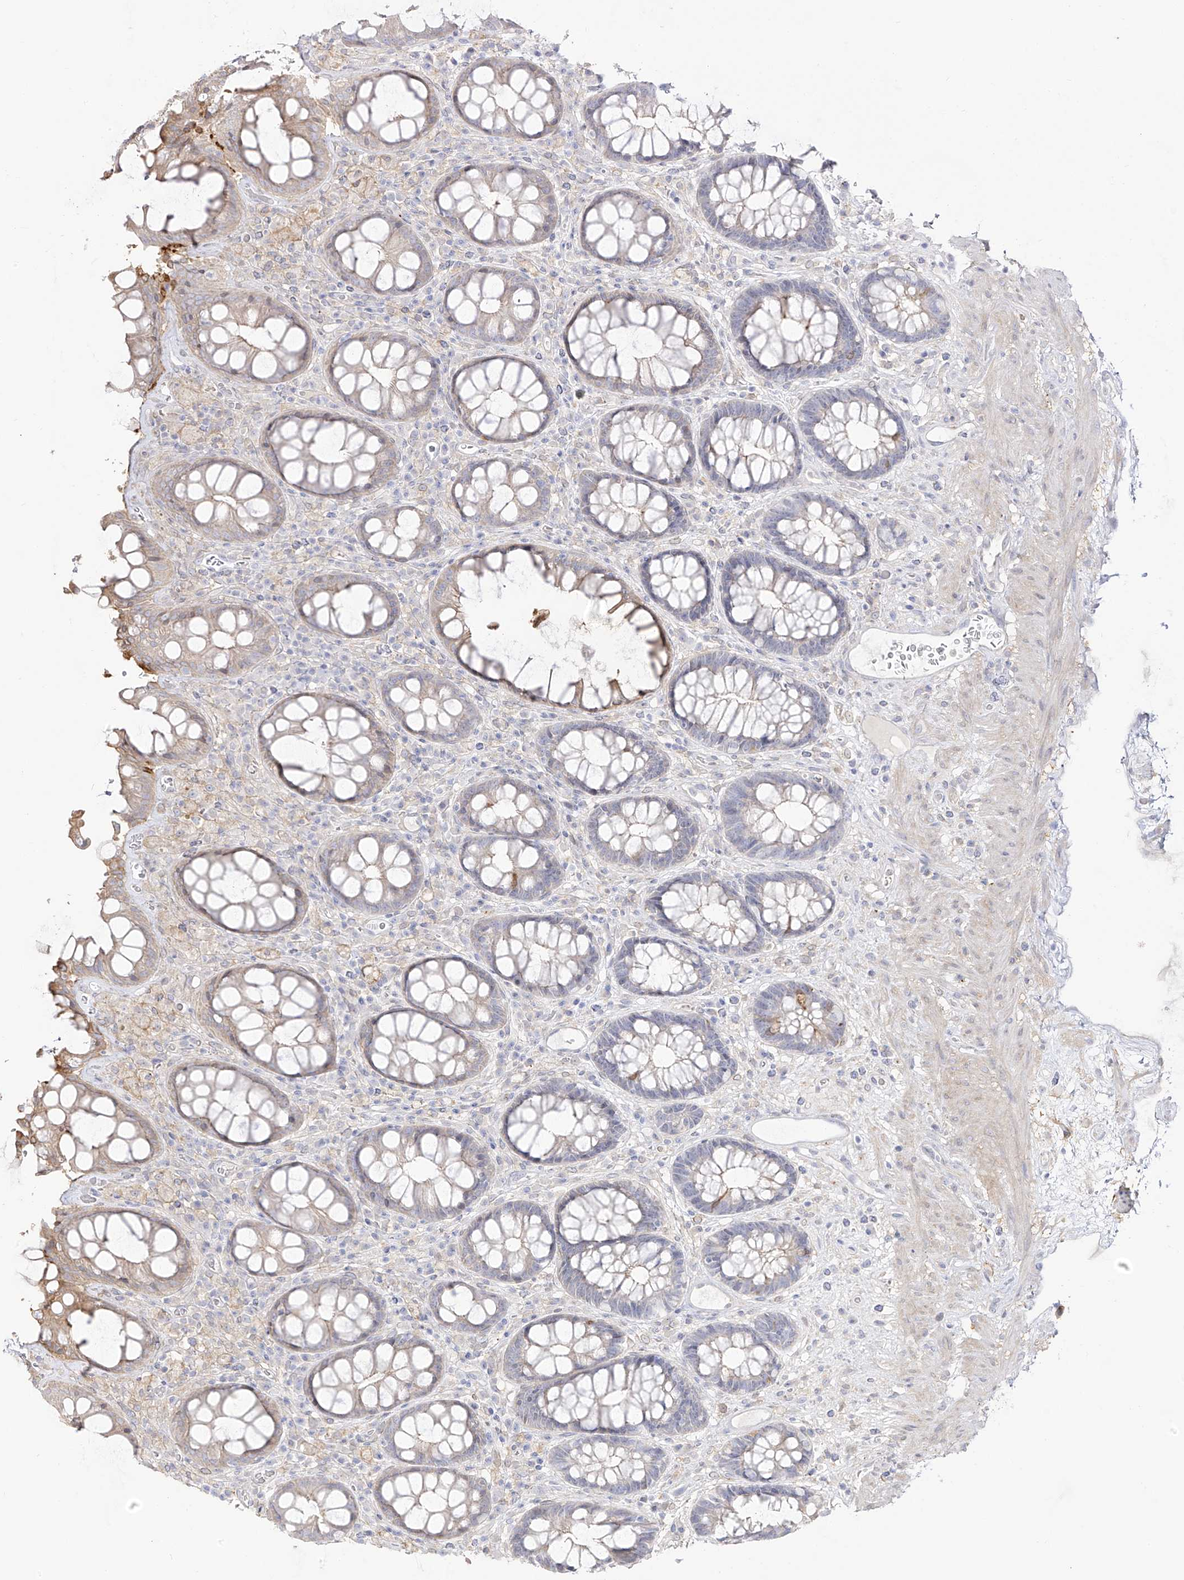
{"staining": {"intensity": "negative", "quantity": "none", "location": "none"}, "tissue": "rectum", "cell_type": "Glandular cells", "image_type": "normal", "snomed": [{"axis": "morphology", "description": "Normal tissue, NOS"}, {"axis": "topography", "description": "Rectum"}], "caption": "Image shows no significant protein staining in glandular cells of normal rectum. (DAB (3,3'-diaminobenzidine) immunohistochemistry (IHC) with hematoxylin counter stain).", "gene": "ZGRF1", "patient": {"sex": "male", "age": 64}}